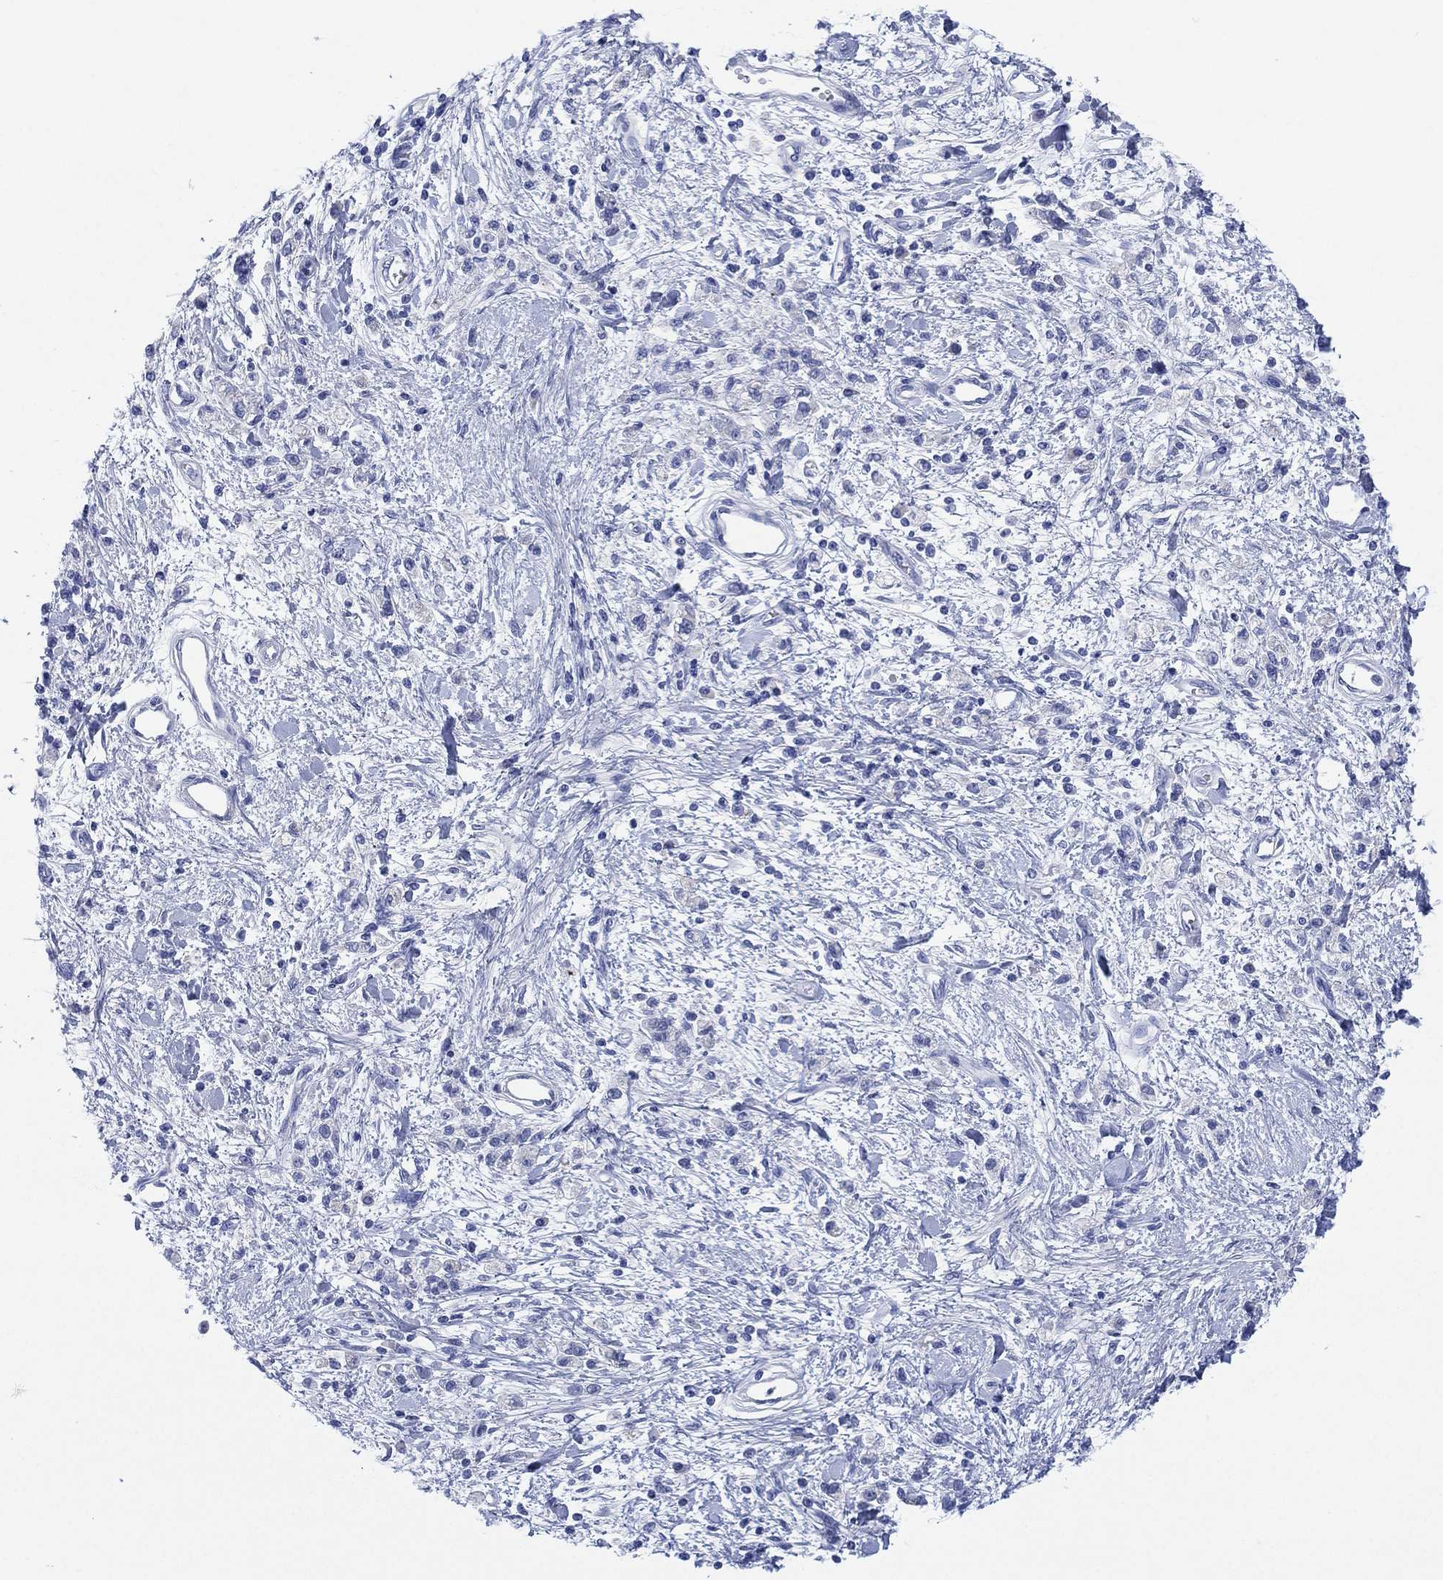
{"staining": {"intensity": "negative", "quantity": "none", "location": "none"}, "tissue": "stomach cancer", "cell_type": "Tumor cells", "image_type": "cancer", "snomed": [{"axis": "morphology", "description": "Adenocarcinoma, NOS"}, {"axis": "topography", "description": "Stomach"}], "caption": "This image is of stomach cancer (adenocarcinoma) stained with IHC to label a protein in brown with the nuclei are counter-stained blue. There is no staining in tumor cells. (DAB (3,3'-diaminobenzidine) immunohistochemistry with hematoxylin counter stain).", "gene": "SLC9C2", "patient": {"sex": "male", "age": 77}}